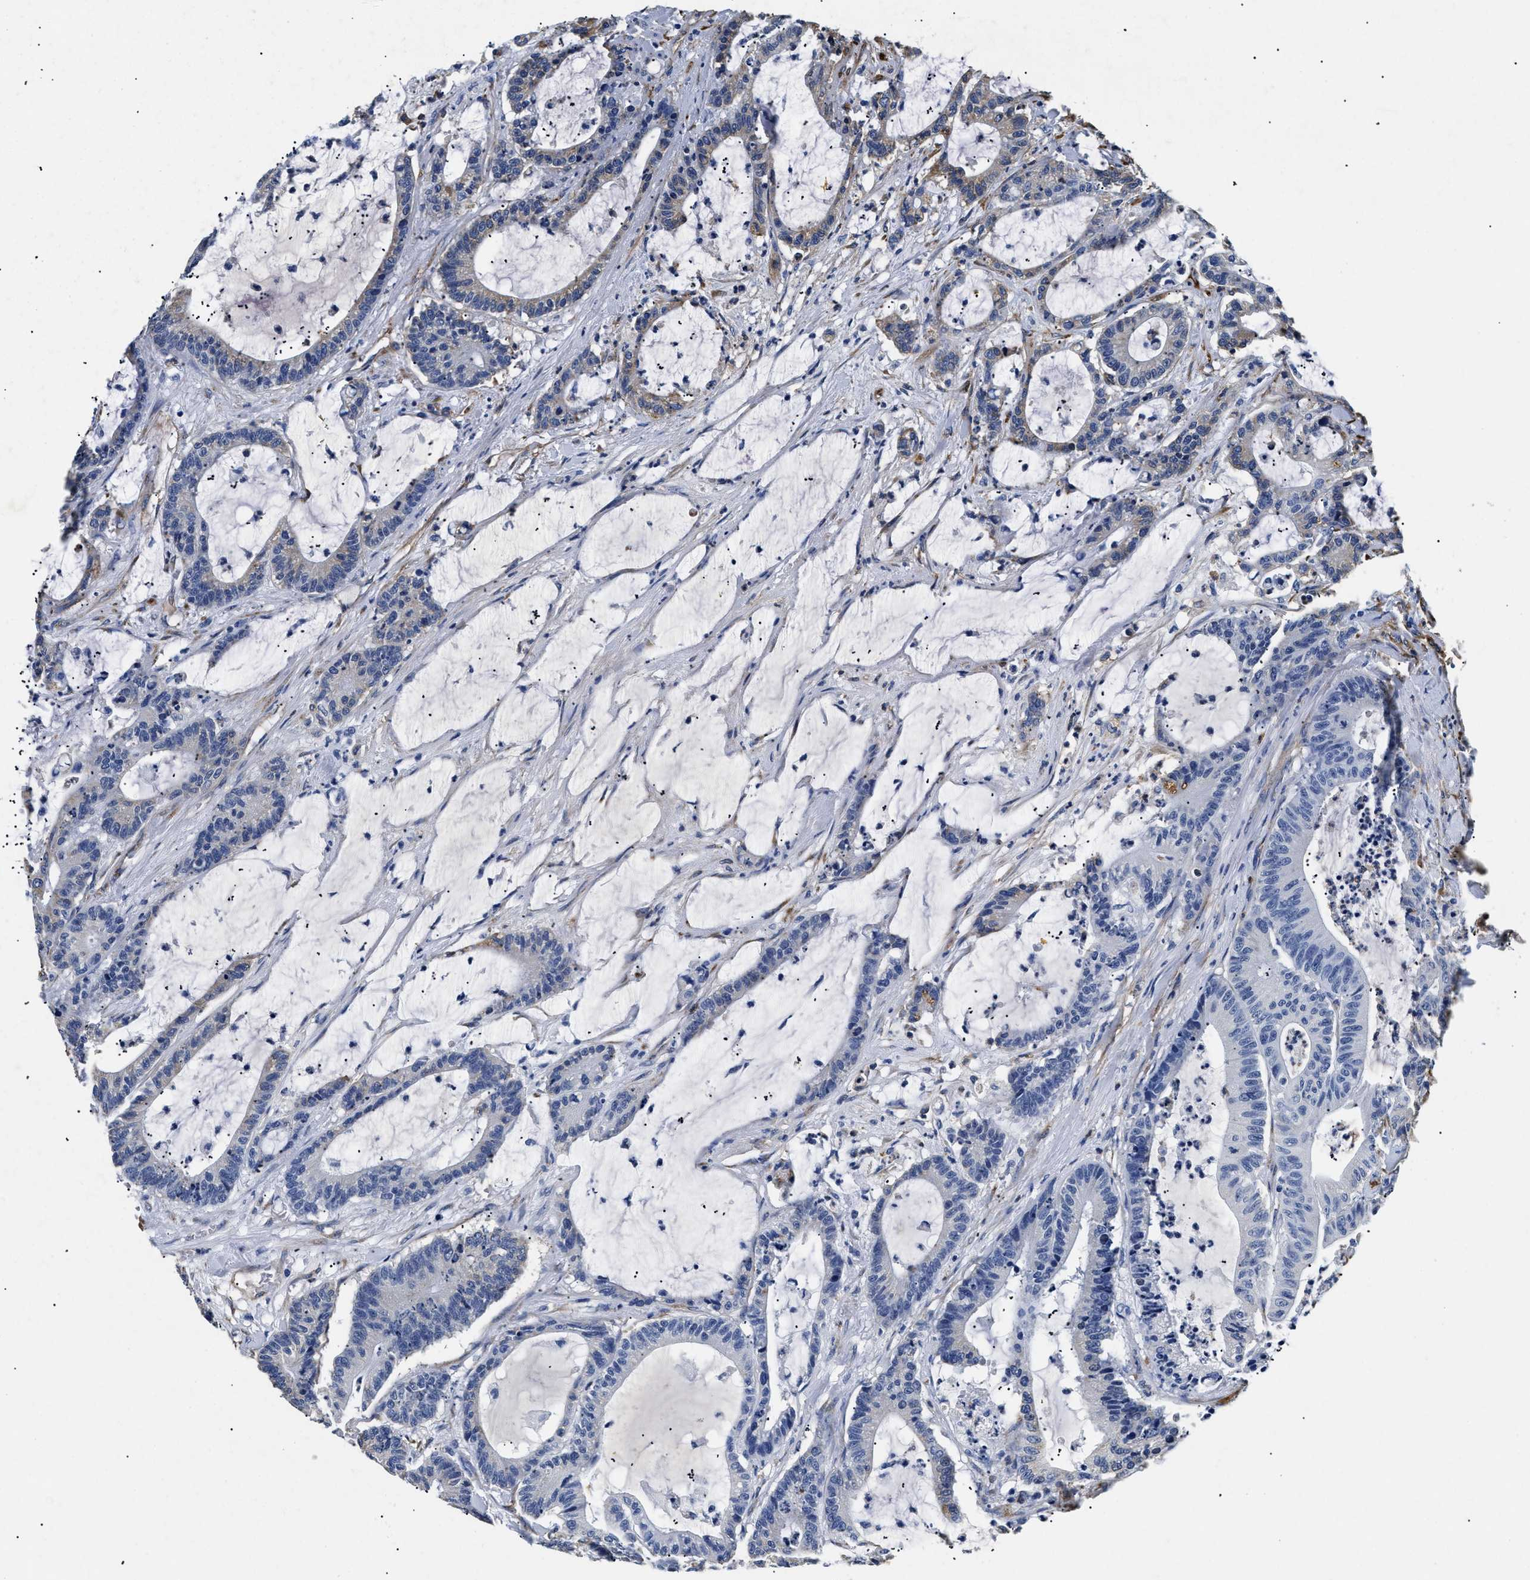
{"staining": {"intensity": "negative", "quantity": "none", "location": "none"}, "tissue": "colorectal cancer", "cell_type": "Tumor cells", "image_type": "cancer", "snomed": [{"axis": "morphology", "description": "Adenocarcinoma, NOS"}, {"axis": "topography", "description": "Colon"}], "caption": "A high-resolution micrograph shows IHC staining of adenocarcinoma (colorectal), which displays no significant positivity in tumor cells.", "gene": "LAMA3", "patient": {"sex": "female", "age": 84}}